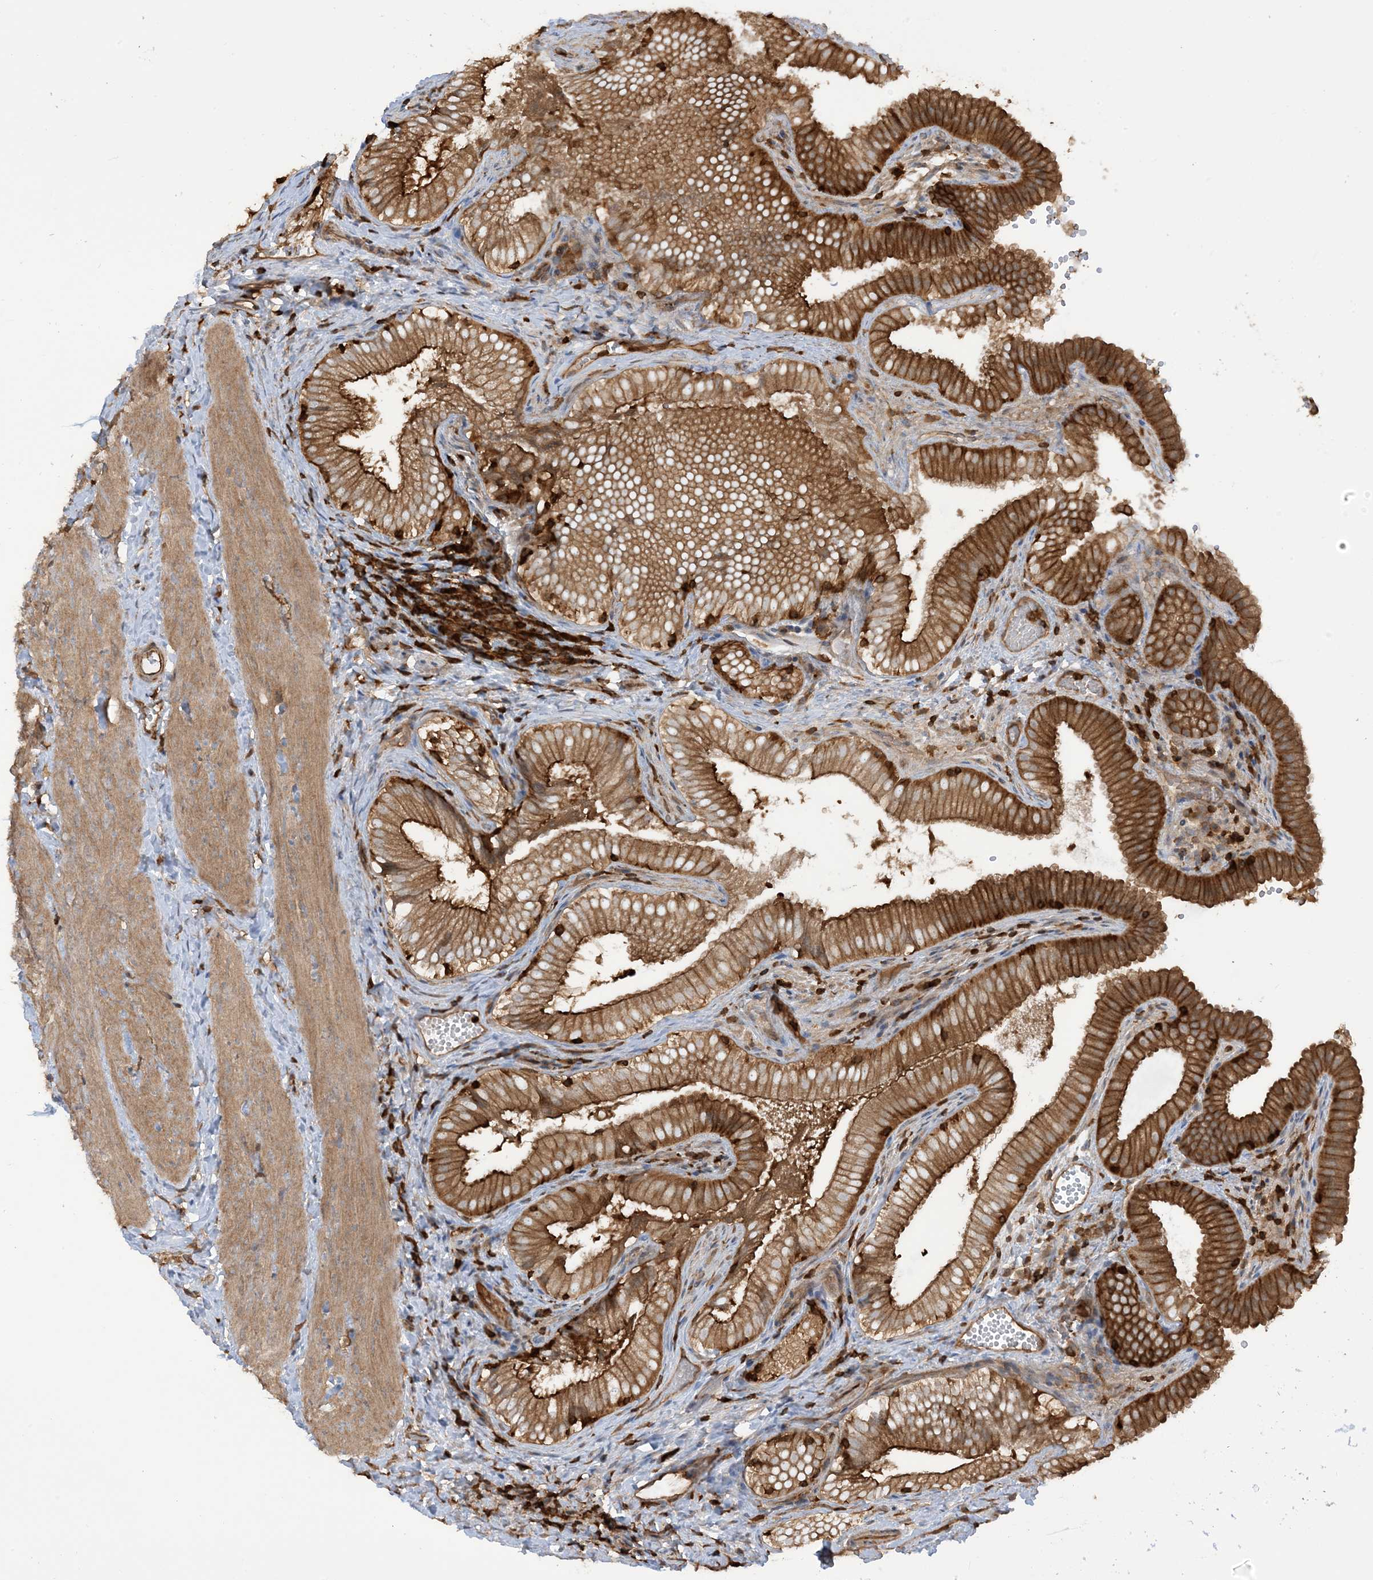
{"staining": {"intensity": "strong", "quantity": ">75%", "location": "cytoplasmic/membranous"}, "tissue": "gallbladder", "cell_type": "Glandular cells", "image_type": "normal", "snomed": [{"axis": "morphology", "description": "Normal tissue, NOS"}, {"axis": "topography", "description": "Gallbladder"}], "caption": "The image shows staining of benign gallbladder, revealing strong cytoplasmic/membranous protein expression (brown color) within glandular cells.", "gene": "CAPZB", "patient": {"sex": "female", "age": 30}}